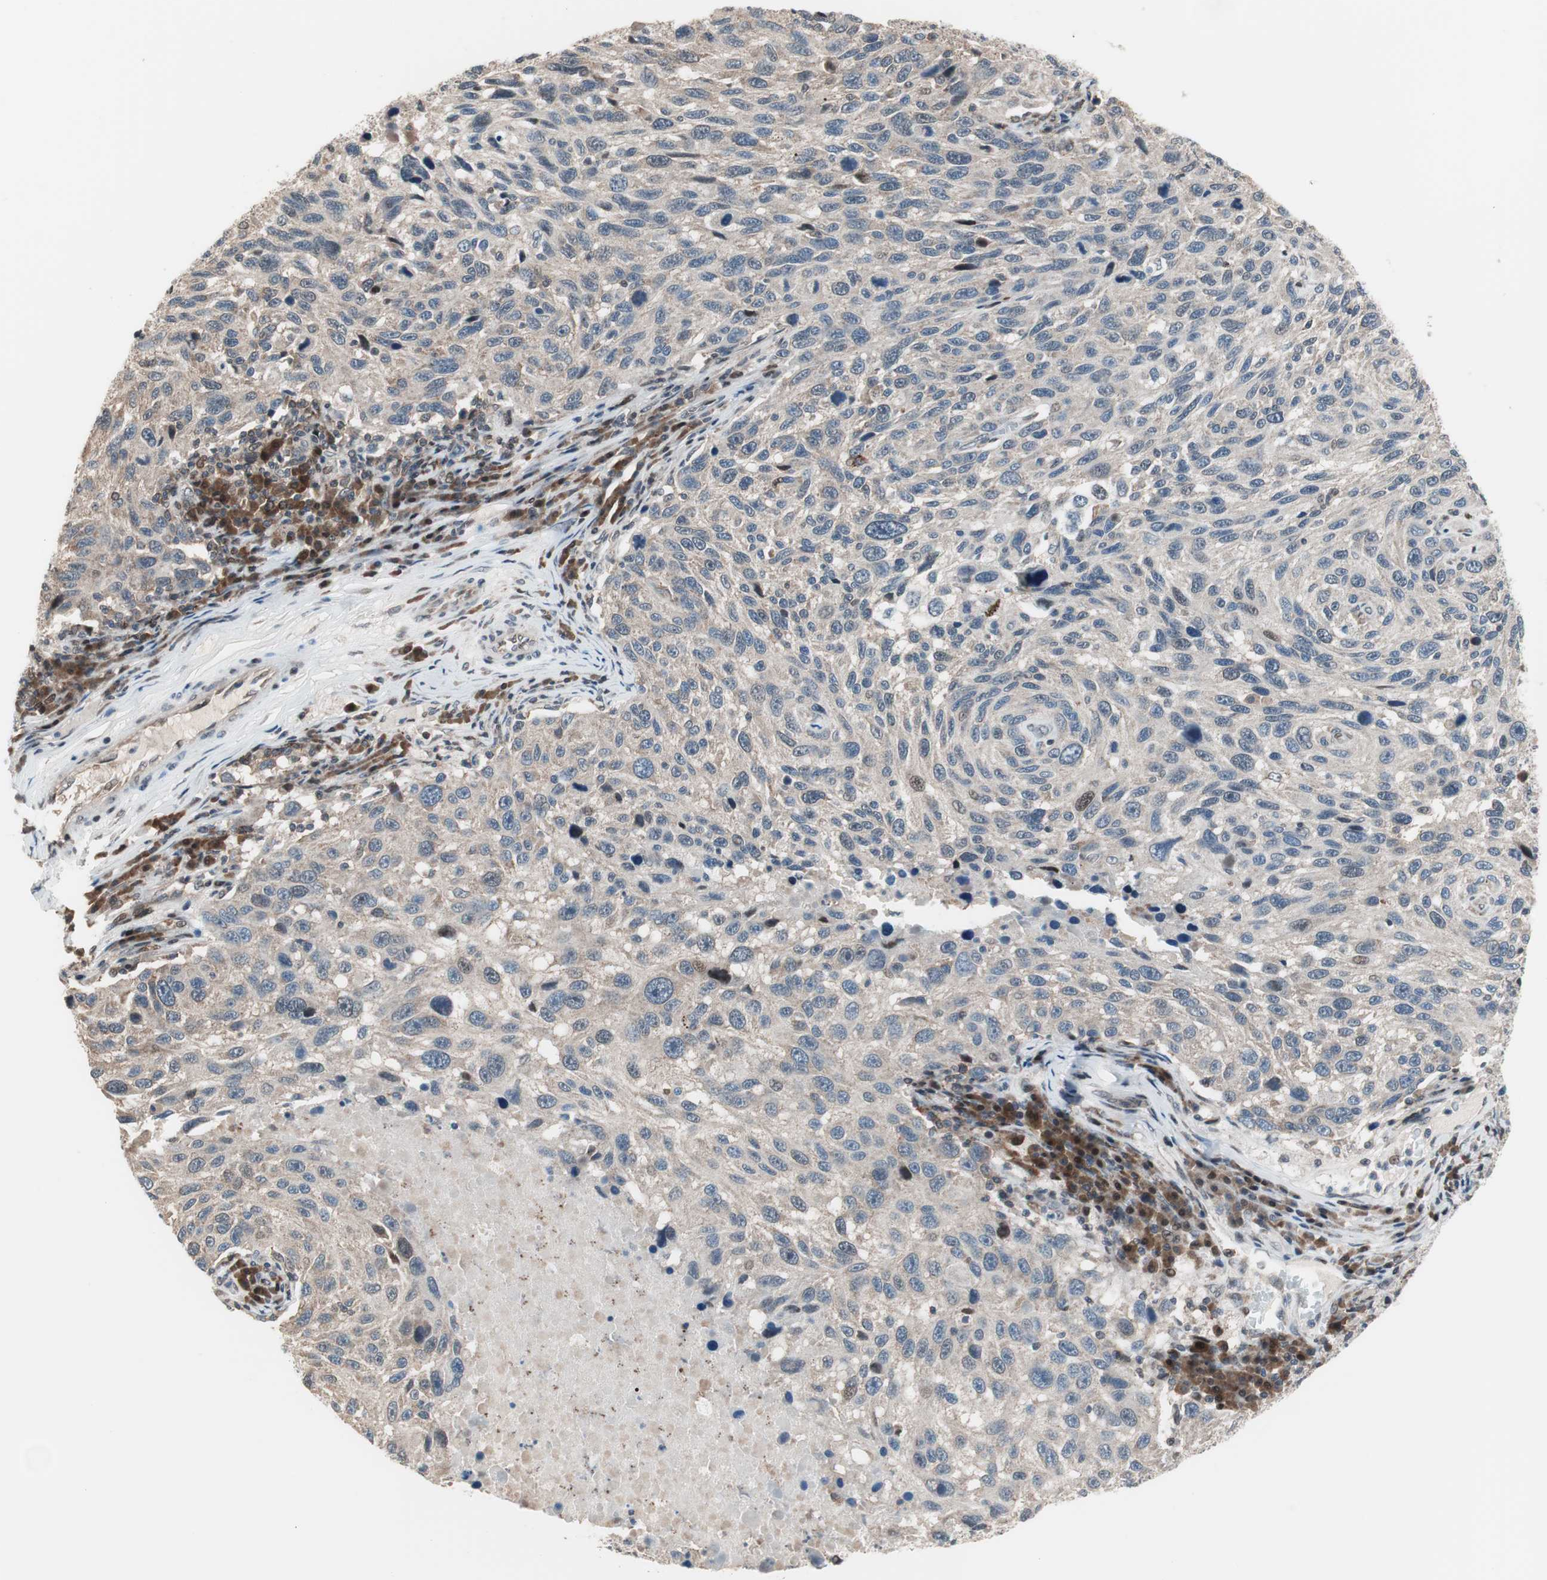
{"staining": {"intensity": "negative", "quantity": "none", "location": "none"}, "tissue": "melanoma", "cell_type": "Tumor cells", "image_type": "cancer", "snomed": [{"axis": "morphology", "description": "Malignant melanoma, NOS"}, {"axis": "topography", "description": "Skin"}], "caption": "This is an immunohistochemistry (IHC) histopathology image of melanoma. There is no expression in tumor cells.", "gene": "POLH", "patient": {"sex": "male", "age": 53}}